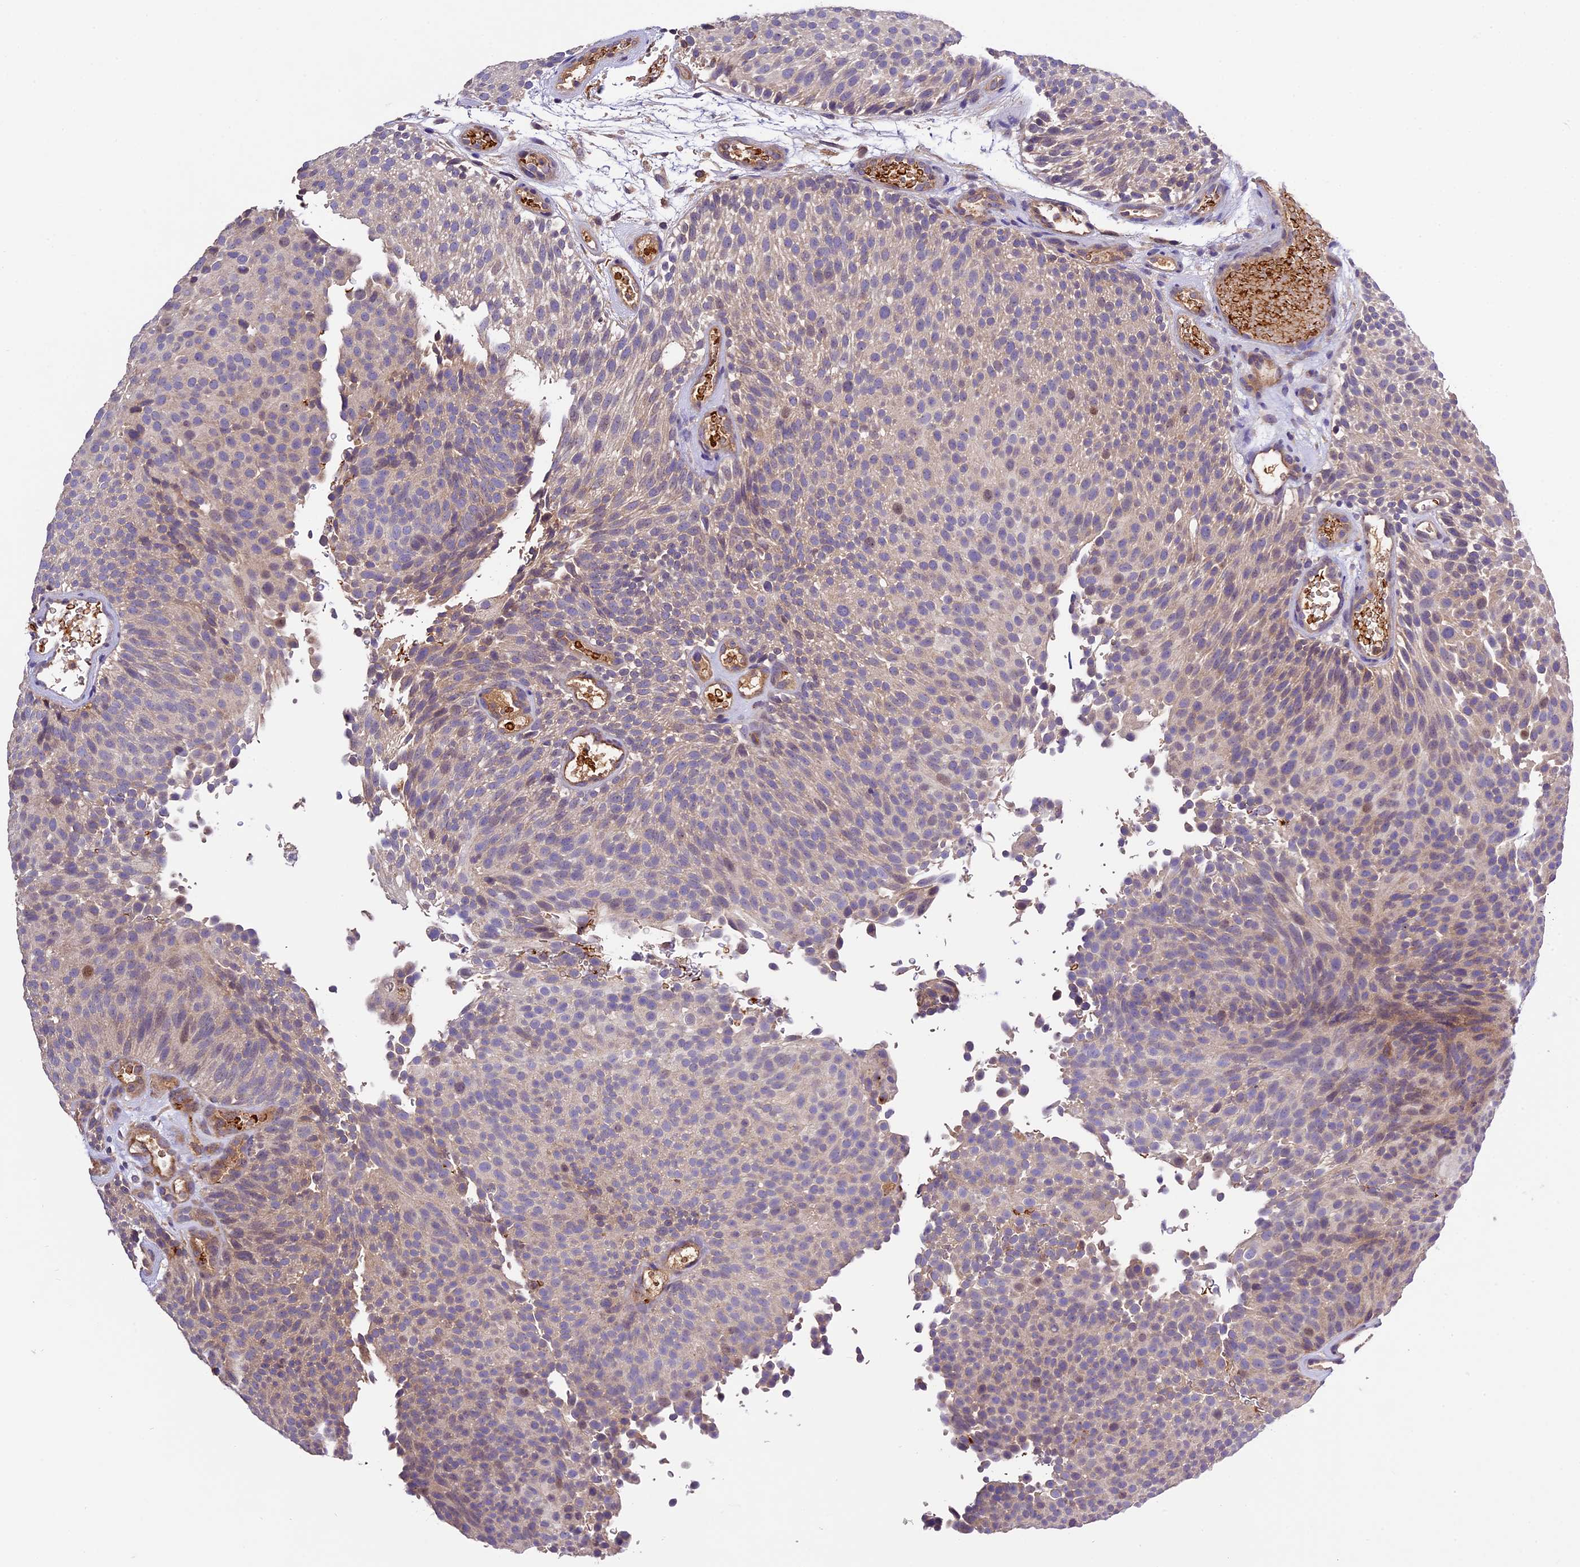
{"staining": {"intensity": "weak", "quantity": "<25%", "location": "cytoplasmic/membranous"}, "tissue": "urothelial cancer", "cell_type": "Tumor cells", "image_type": "cancer", "snomed": [{"axis": "morphology", "description": "Urothelial carcinoma, Low grade"}, {"axis": "topography", "description": "Urinary bladder"}], "caption": "Immunohistochemical staining of urothelial cancer demonstrates no significant positivity in tumor cells.", "gene": "CILP2", "patient": {"sex": "male", "age": 78}}